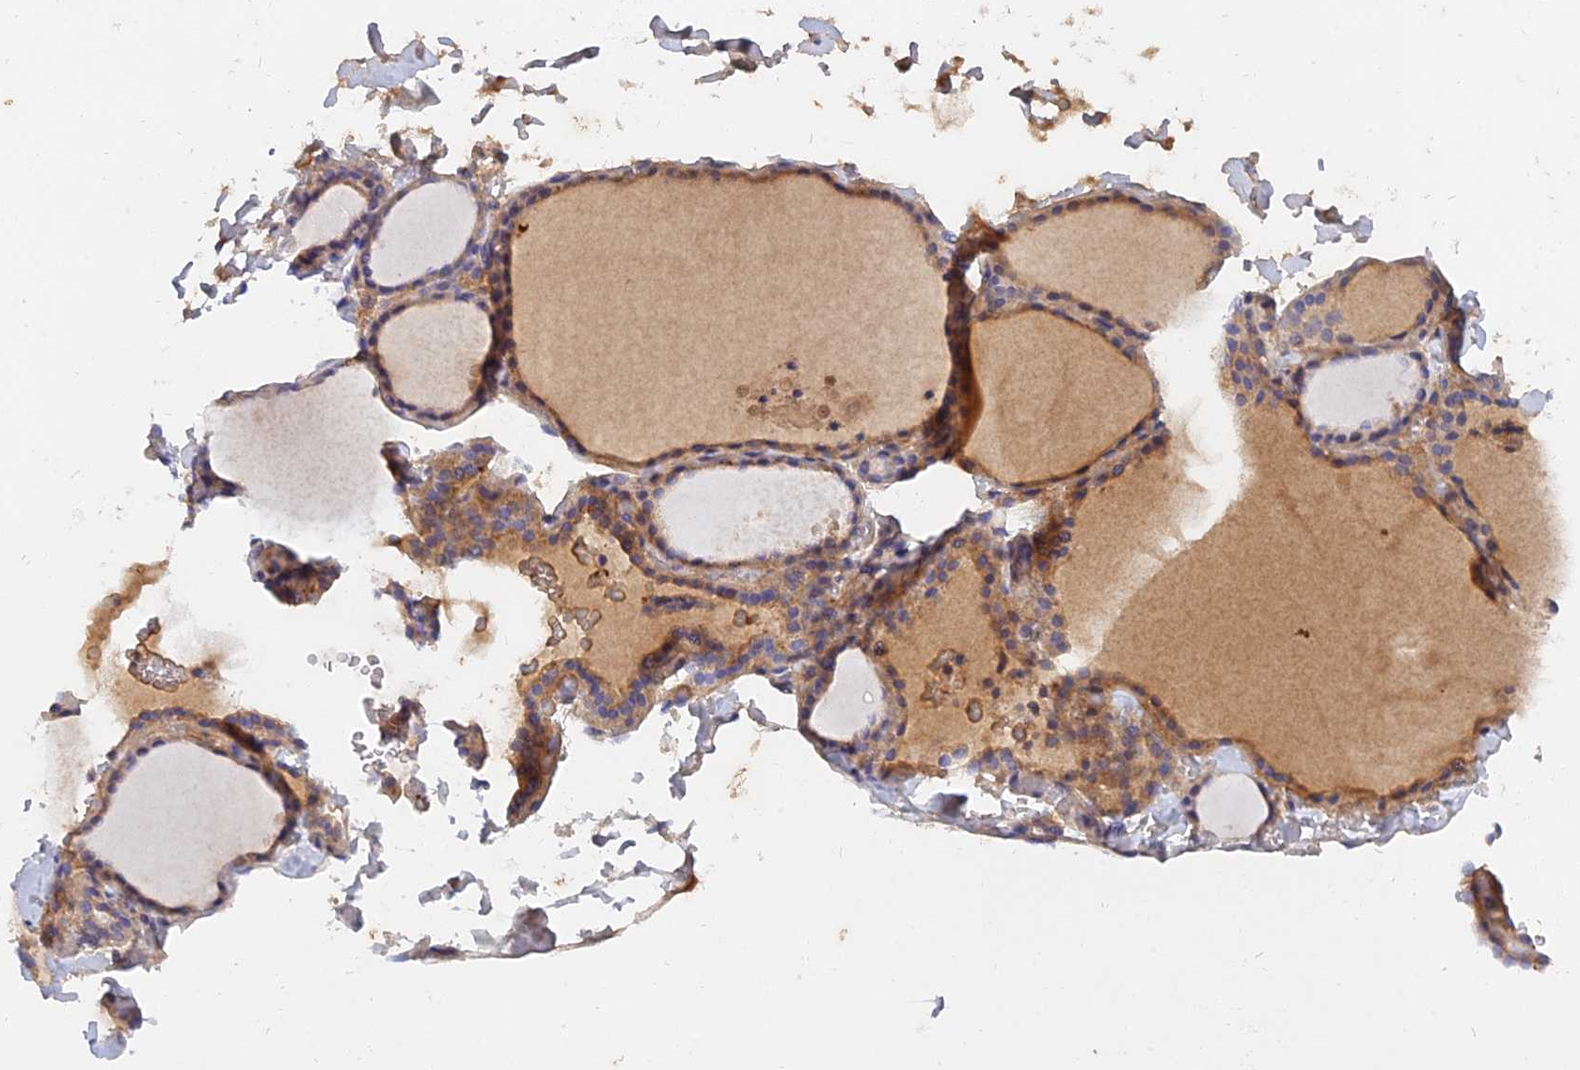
{"staining": {"intensity": "moderate", "quantity": "25%-75%", "location": "cytoplasmic/membranous"}, "tissue": "thyroid gland", "cell_type": "Glandular cells", "image_type": "normal", "snomed": [{"axis": "morphology", "description": "Normal tissue, NOS"}, {"axis": "topography", "description": "Thyroid gland"}], "caption": "Glandular cells reveal medium levels of moderate cytoplasmic/membranous expression in about 25%-75% of cells in benign human thyroid gland.", "gene": "MROH1", "patient": {"sex": "female", "age": 22}}